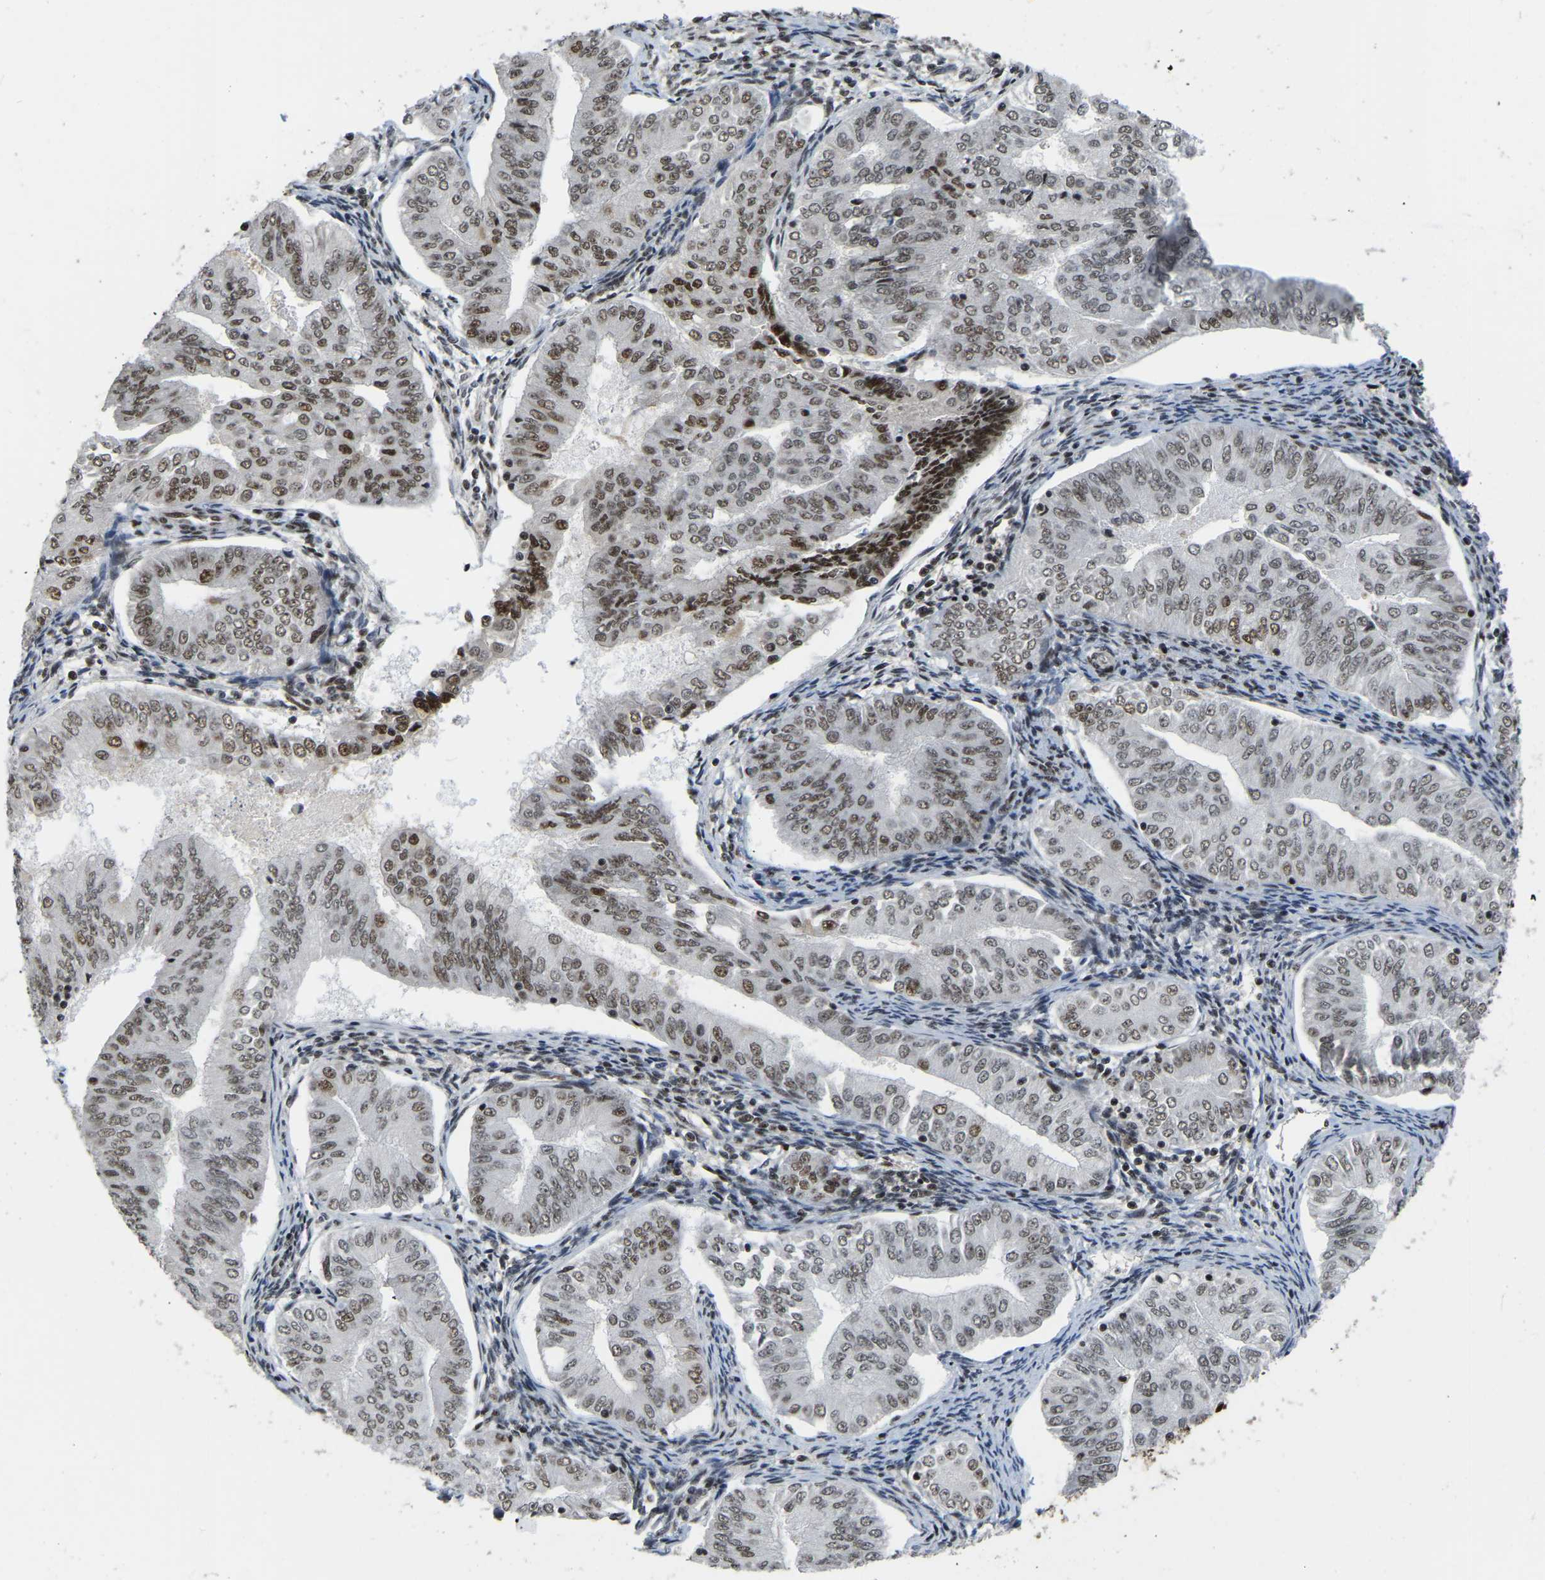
{"staining": {"intensity": "moderate", "quantity": ">75%", "location": "nuclear"}, "tissue": "endometrial cancer", "cell_type": "Tumor cells", "image_type": "cancer", "snomed": [{"axis": "morphology", "description": "Normal tissue, NOS"}, {"axis": "morphology", "description": "Adenocarcinoma, NOS"}, {"axis": "topography", "description": "Endometrium"}], "caption": "Immunohistochemical staining of endometrial cancer (adenocarcinoma) exhibits medium levels of moderate nuclear protein expression in about >75% of tumor cells.", "gene": "TBL1XR1", "patient": {"sex": "female", "age": 53}}